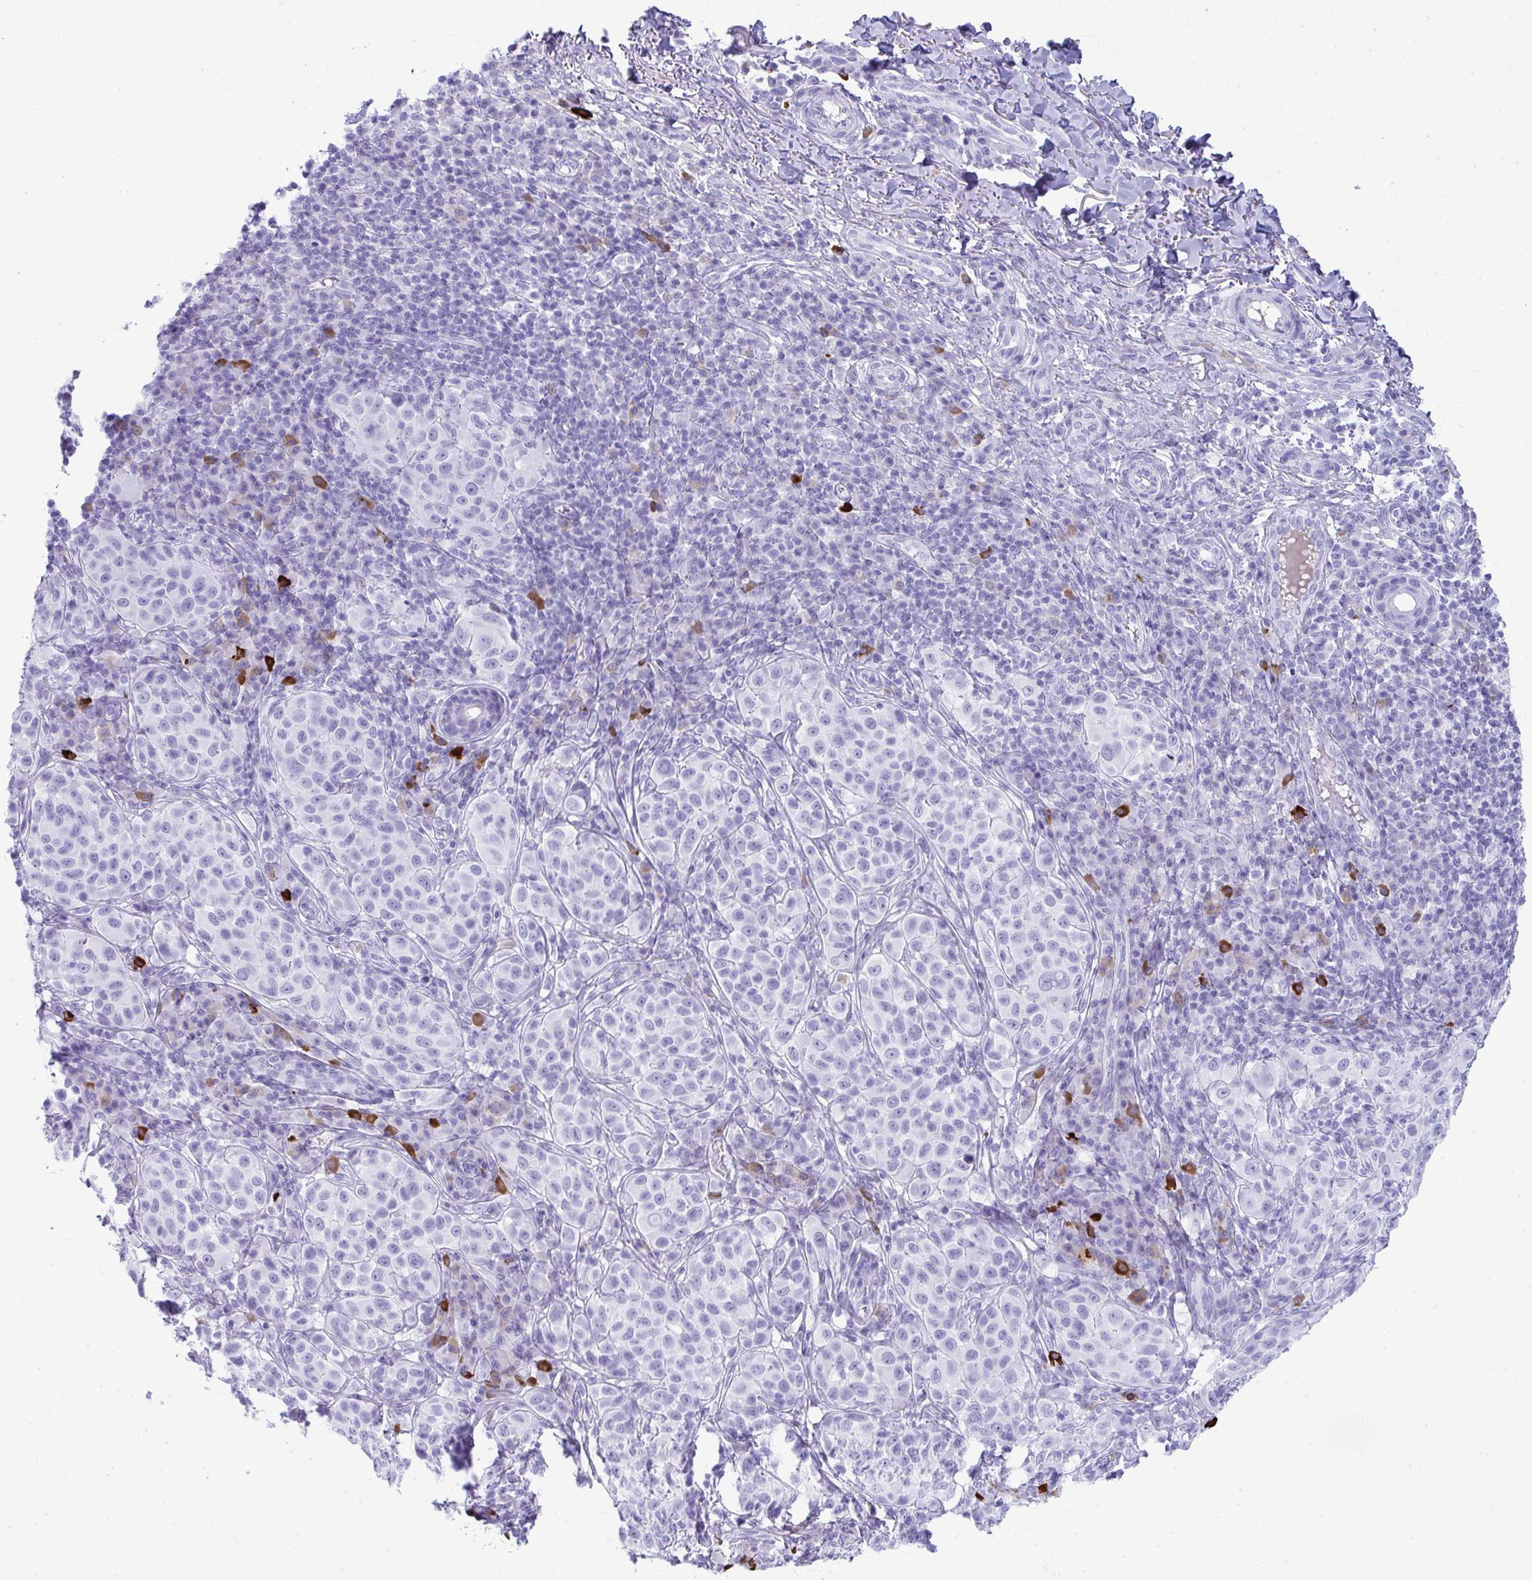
{"staining": {"intensity": "negative", "quantity": "none", "location": "none"}, "tissue": "melanoma", "cell_type": "Tumor cells", "image_type": "cancer", "snomed": [{"axis": "morphology", "description": "Malignant melanoma, NOS"}, {"axis": "topography", "description": "Skin"}], "caption": "Immunohistochemical staining of human melanoma demonstrates no significant staining in tumor cells.", "gene": "JCHAIN", "patient": {"sex": "male", "age": 38}}